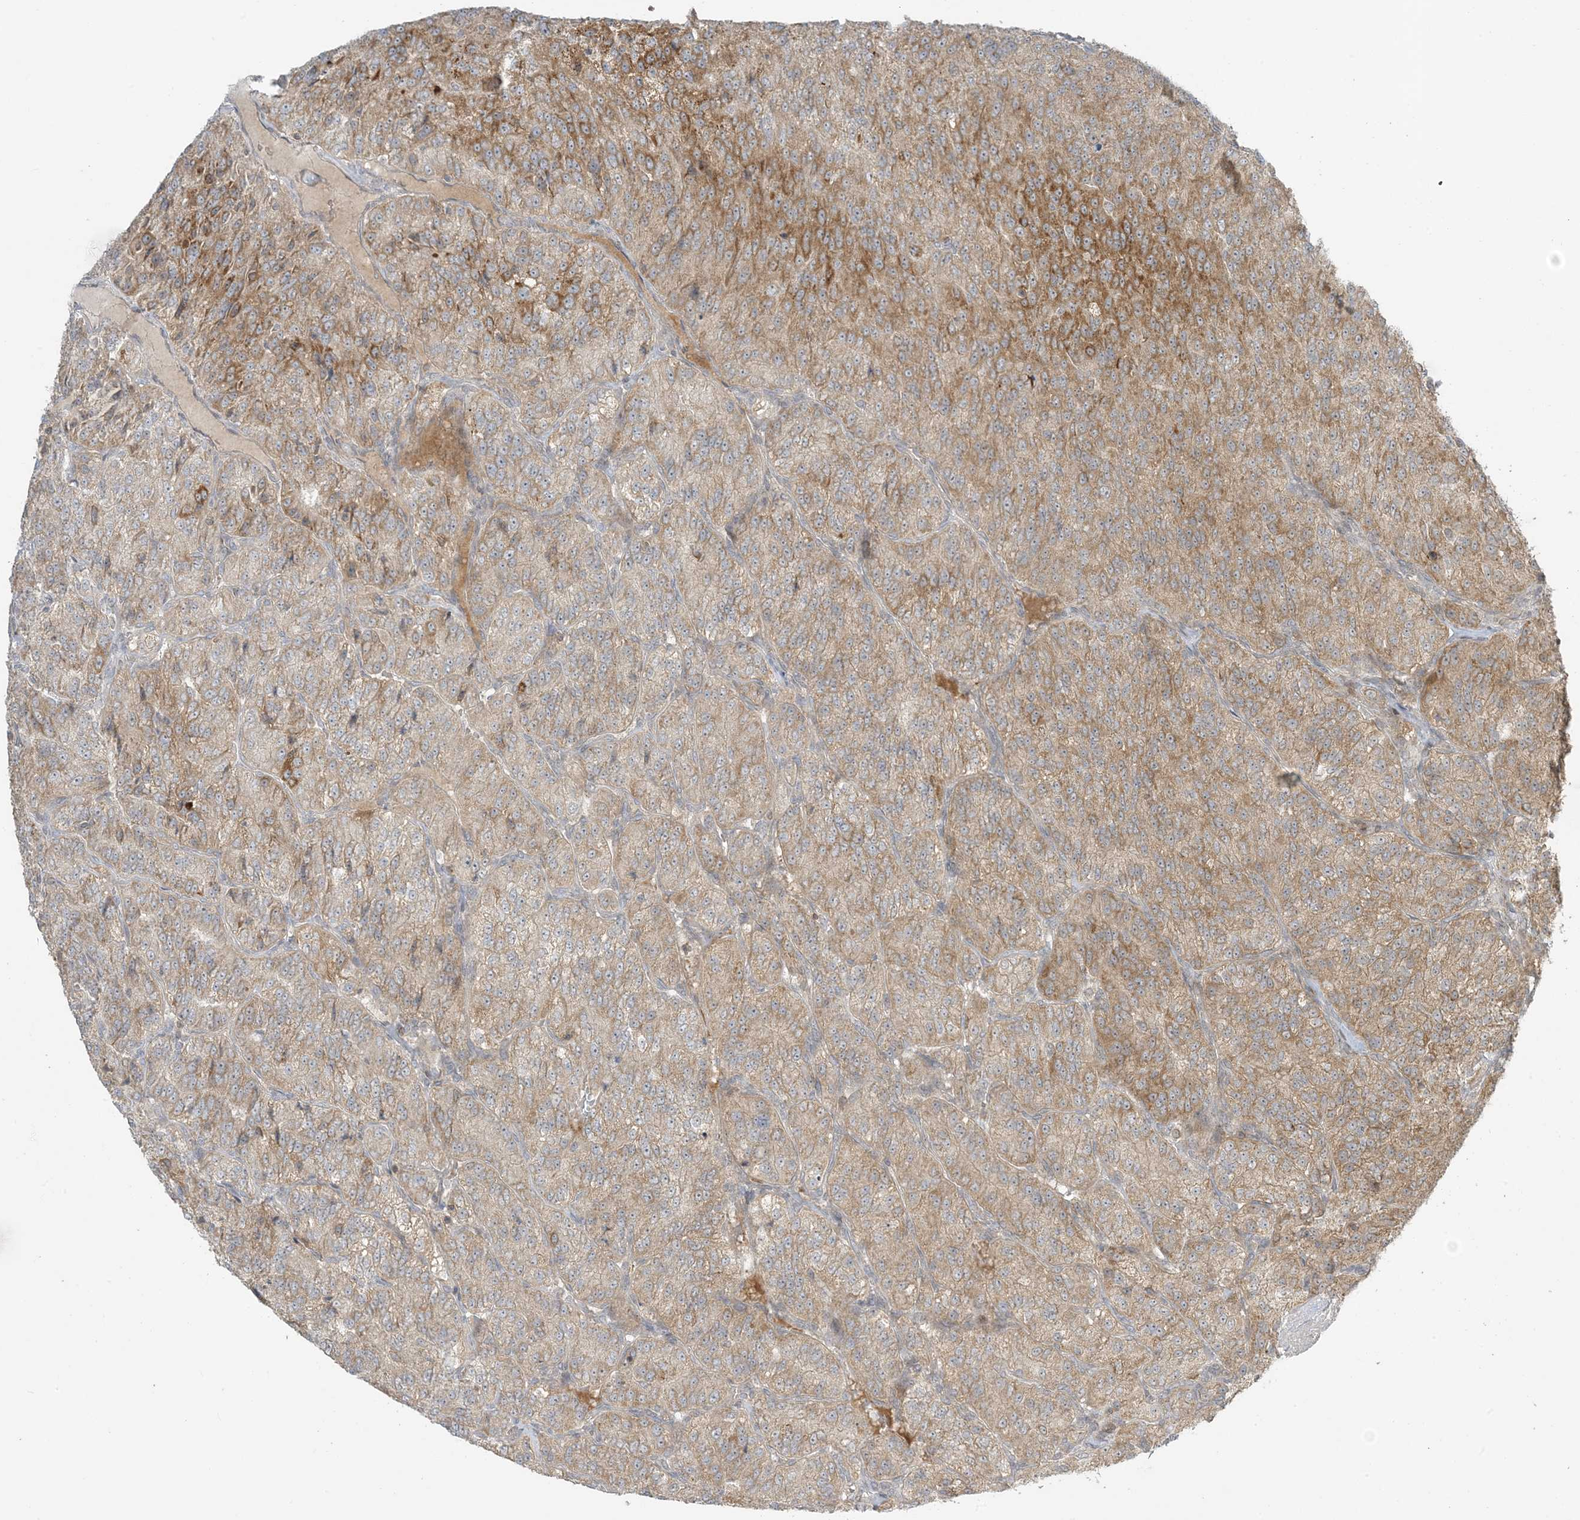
{"staining": {"intensity": "moderate", "quantity": ">75%", "location": "cytoplasmic/membranous"}, "tissue": "renal cancer", "cell_type": "Tumor cells", "image_type": "cancer", "snomed": [{"axis": "morphology", "description": "Adenocarcinoma, NOS"}, {"axis": "topography", "description": "Kidney"}], "caption": "A brown stain highlights moderate cytoplasmic/membranous expression of a protein in adenocarcinoma (renal) tumor cells.", "gene": "PHLDB2", "patient": {"sex": "female", "age": 63}}